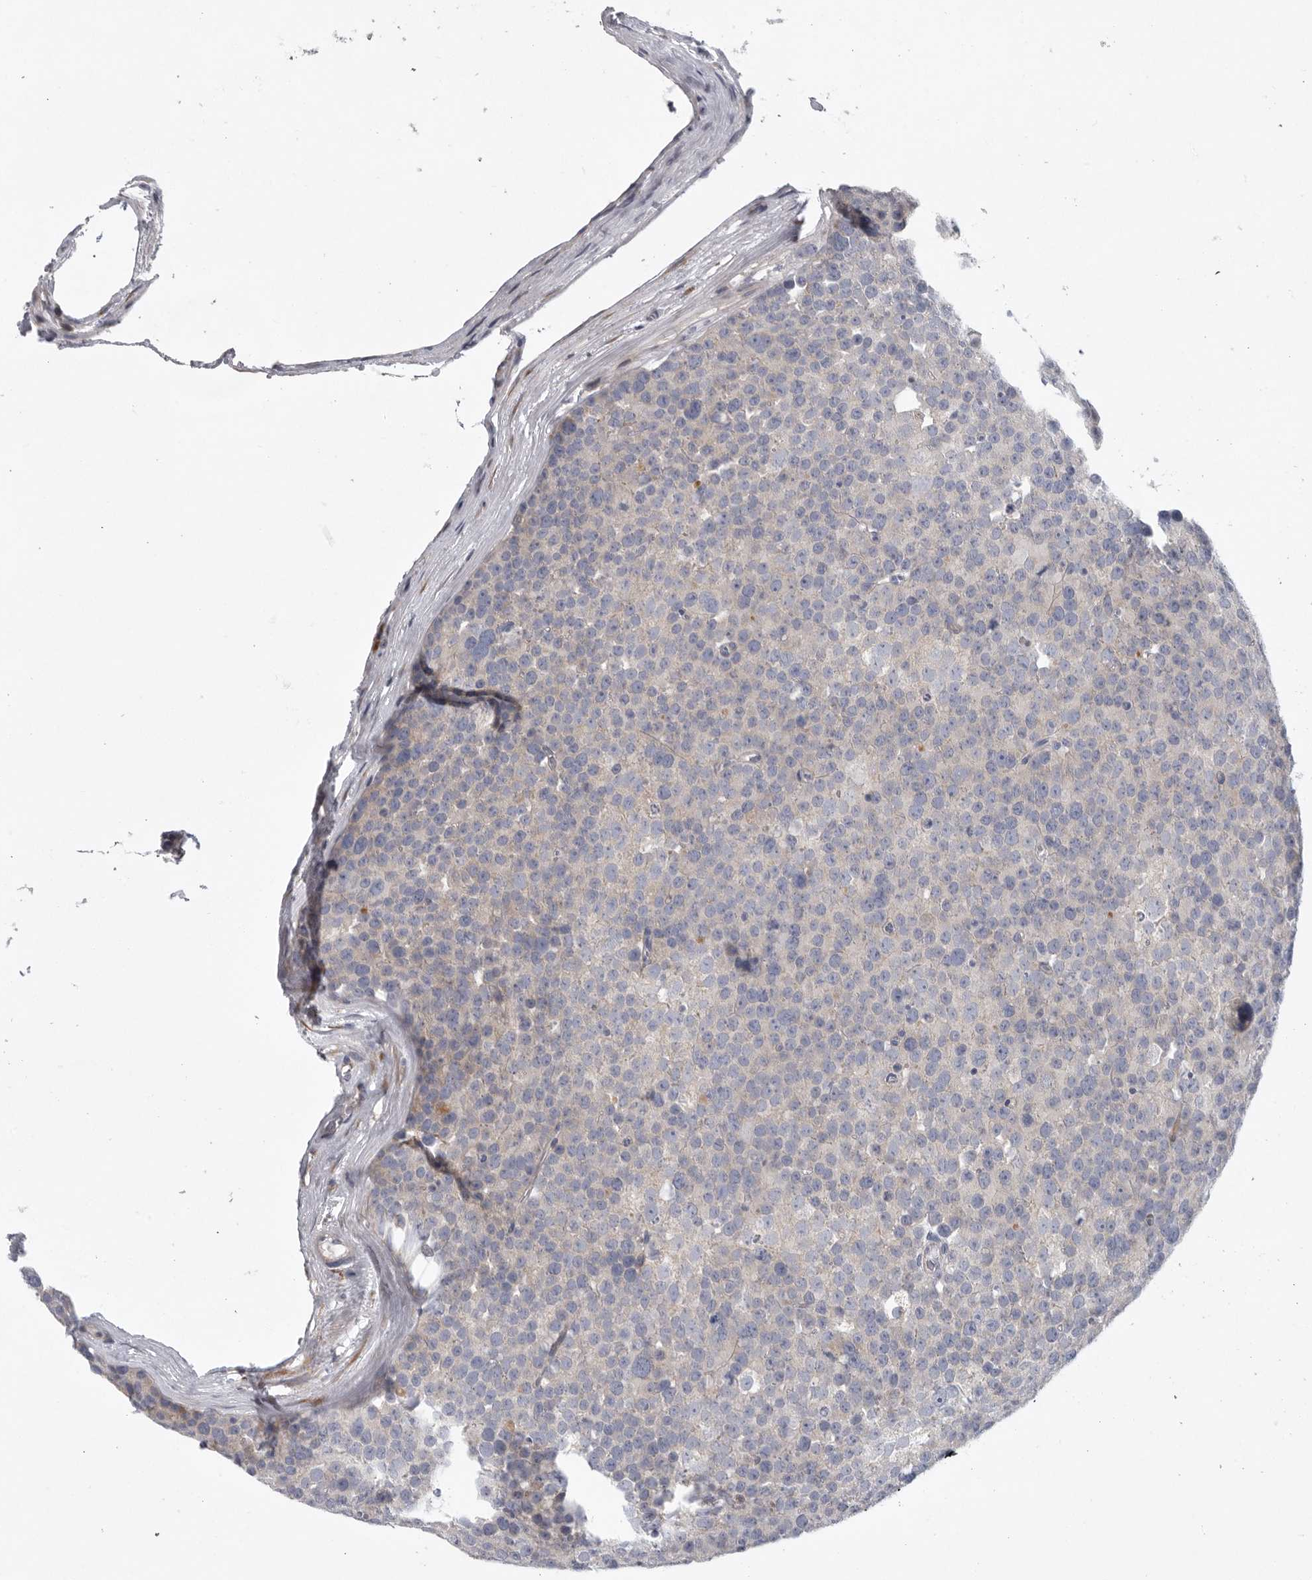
{"staining": {"intensity": "negative", "quantity": "none", "location": "none"}, "tissue": "testis cancer", "cell_type": "Tumor cells", "image_type": "cancer", "snomed": [{"axis": "morphology", "description": "Seminoma, NOS"}, {"axis": "topography", "description": "Testis"}], "caption": "Immunohistochemistry (IHC) of testis seminoma displays no expression in tumor cells. (IHC, brightfield microscopy, high magnification).", "gene": "USP24", "patient": {"sex": "male", "age": 71}}